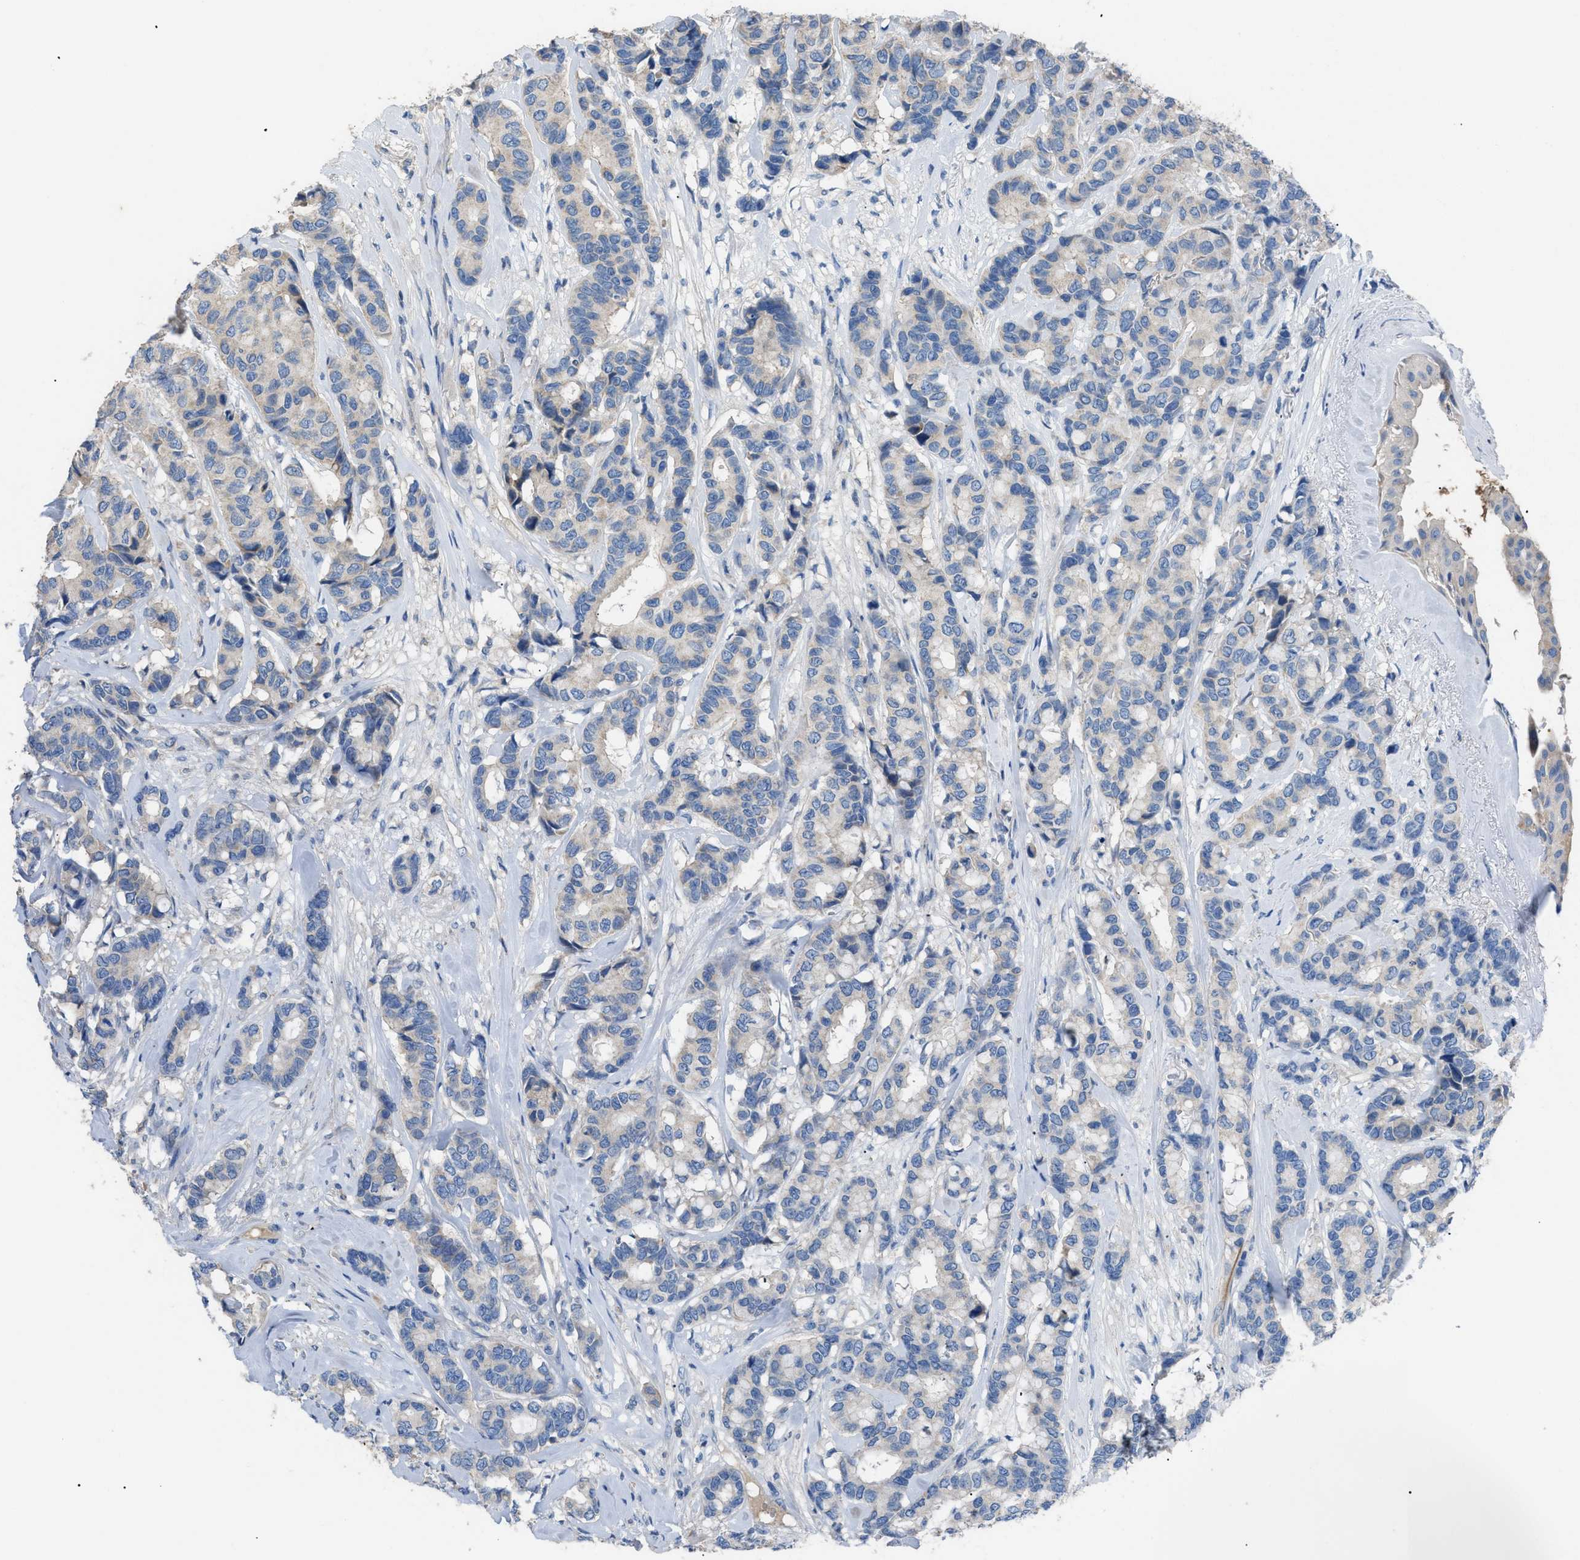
{"staining": {"intensity": "negative", "quantity": "none", "location": "none"}, "tissue": "breast cancer", "cell_type": "Tumor cells", "image_type": "cancer", "snomed": [{"axis": "morphology", "description": "Duct carcinoma"}, {"axis": "topography", "description": "Breast"}], "caption": "IHC image of human breast cancer stained for a protein (brown), which displays no expression in tumor cells.", "gene": "SGCZ", "patient": {"sex": "female", "age": 87}}